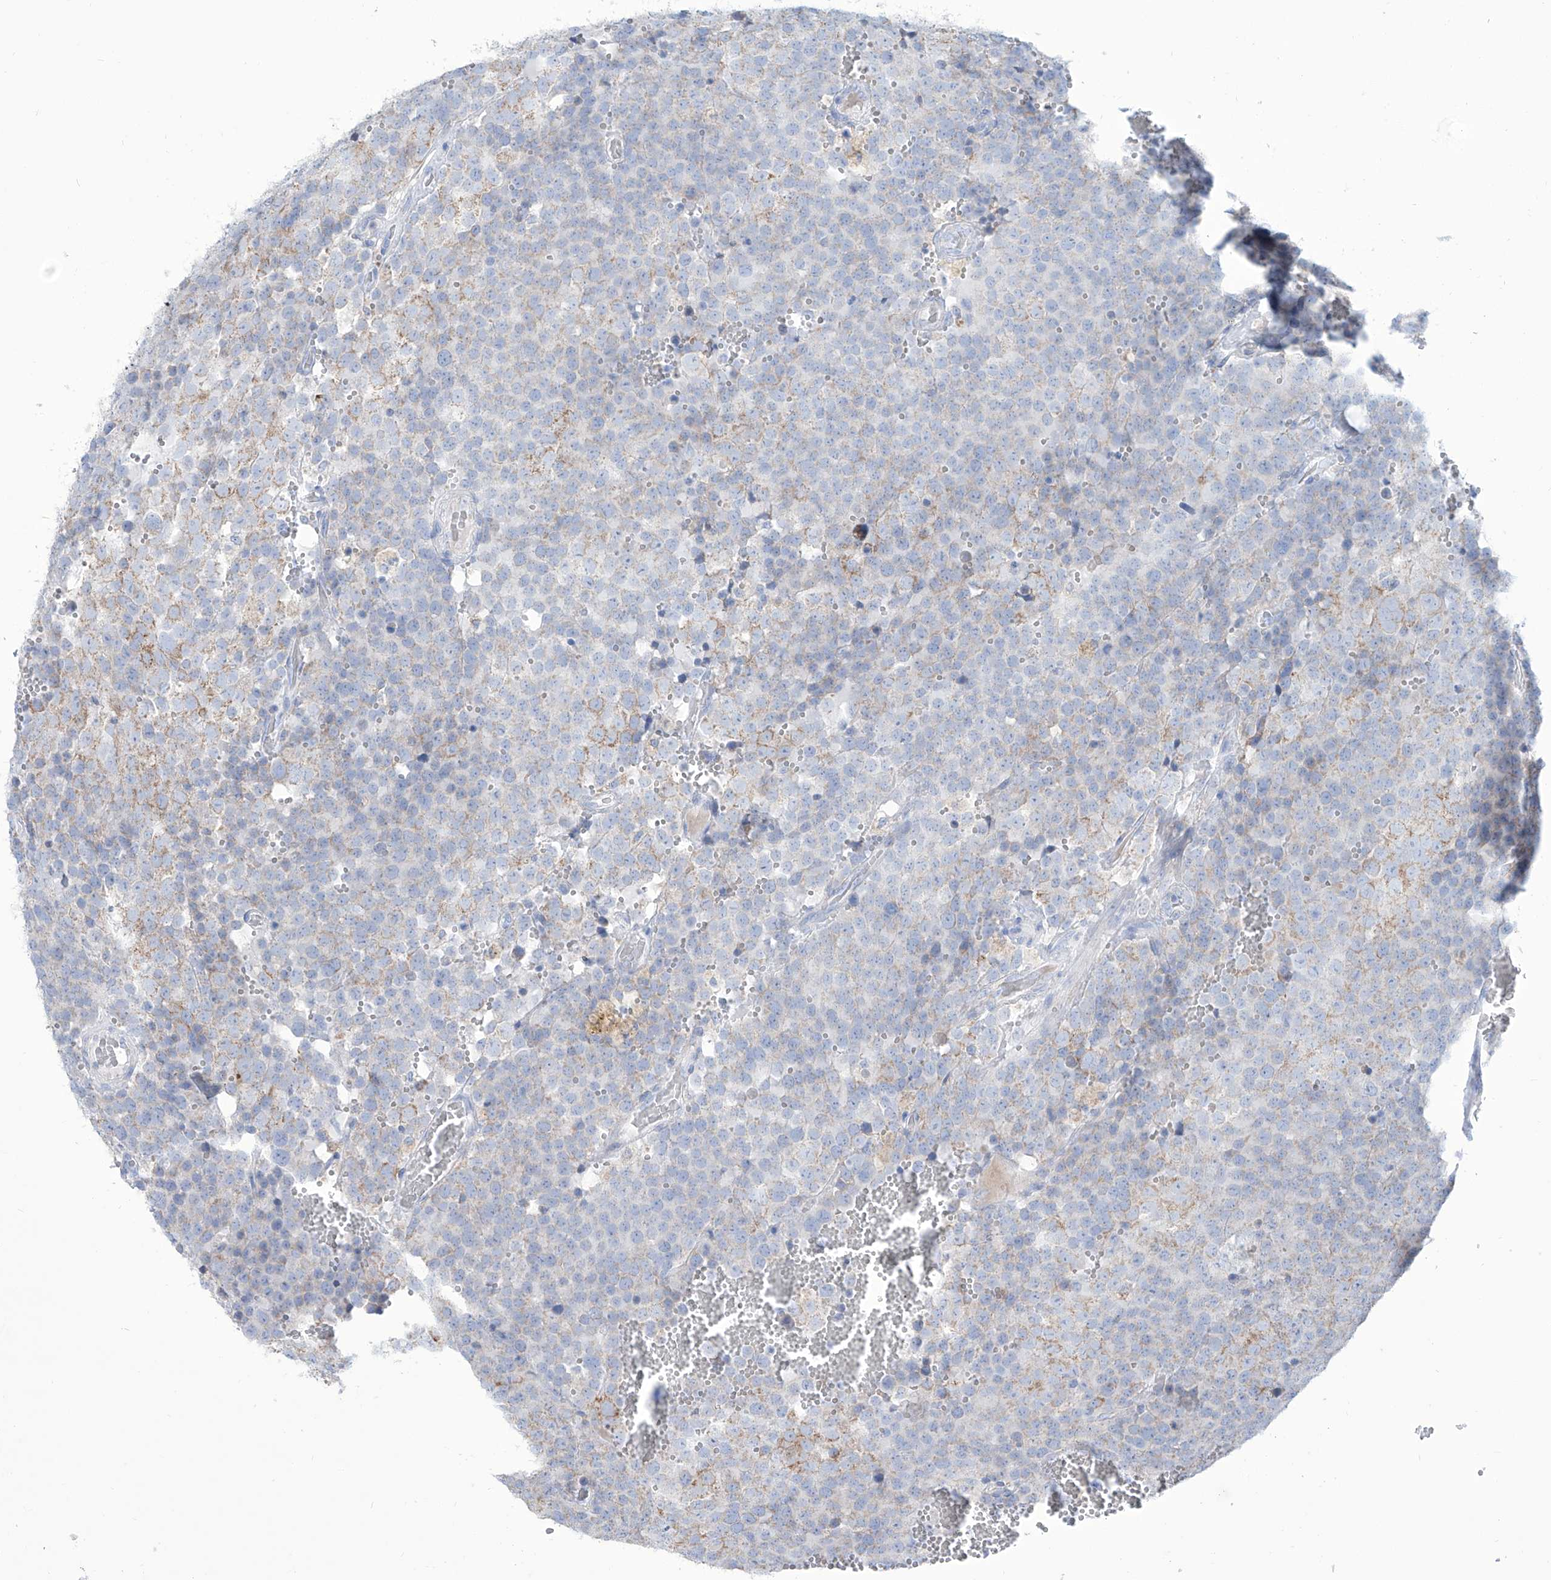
{"staining": {"intensity": "moderate", "quantity": "<25%", "location": "cytoplasmic/membranous"}, "tissue": "testis cancer", "cell_type": "Tumor cells", "image_type": "cancer", "snomed": [{"axis": "morphology", "description": "Seminoma, NOS"}, {"axis": "topography", "description": "Testis"}], "caption": "The immunohistochemical stain shows moderate cytoplasmic/membranous positivity in tumor cells of testis cancer tissue.", "gene": "ALDH6A1", "patient": {"sex": "male", "age": 71}}